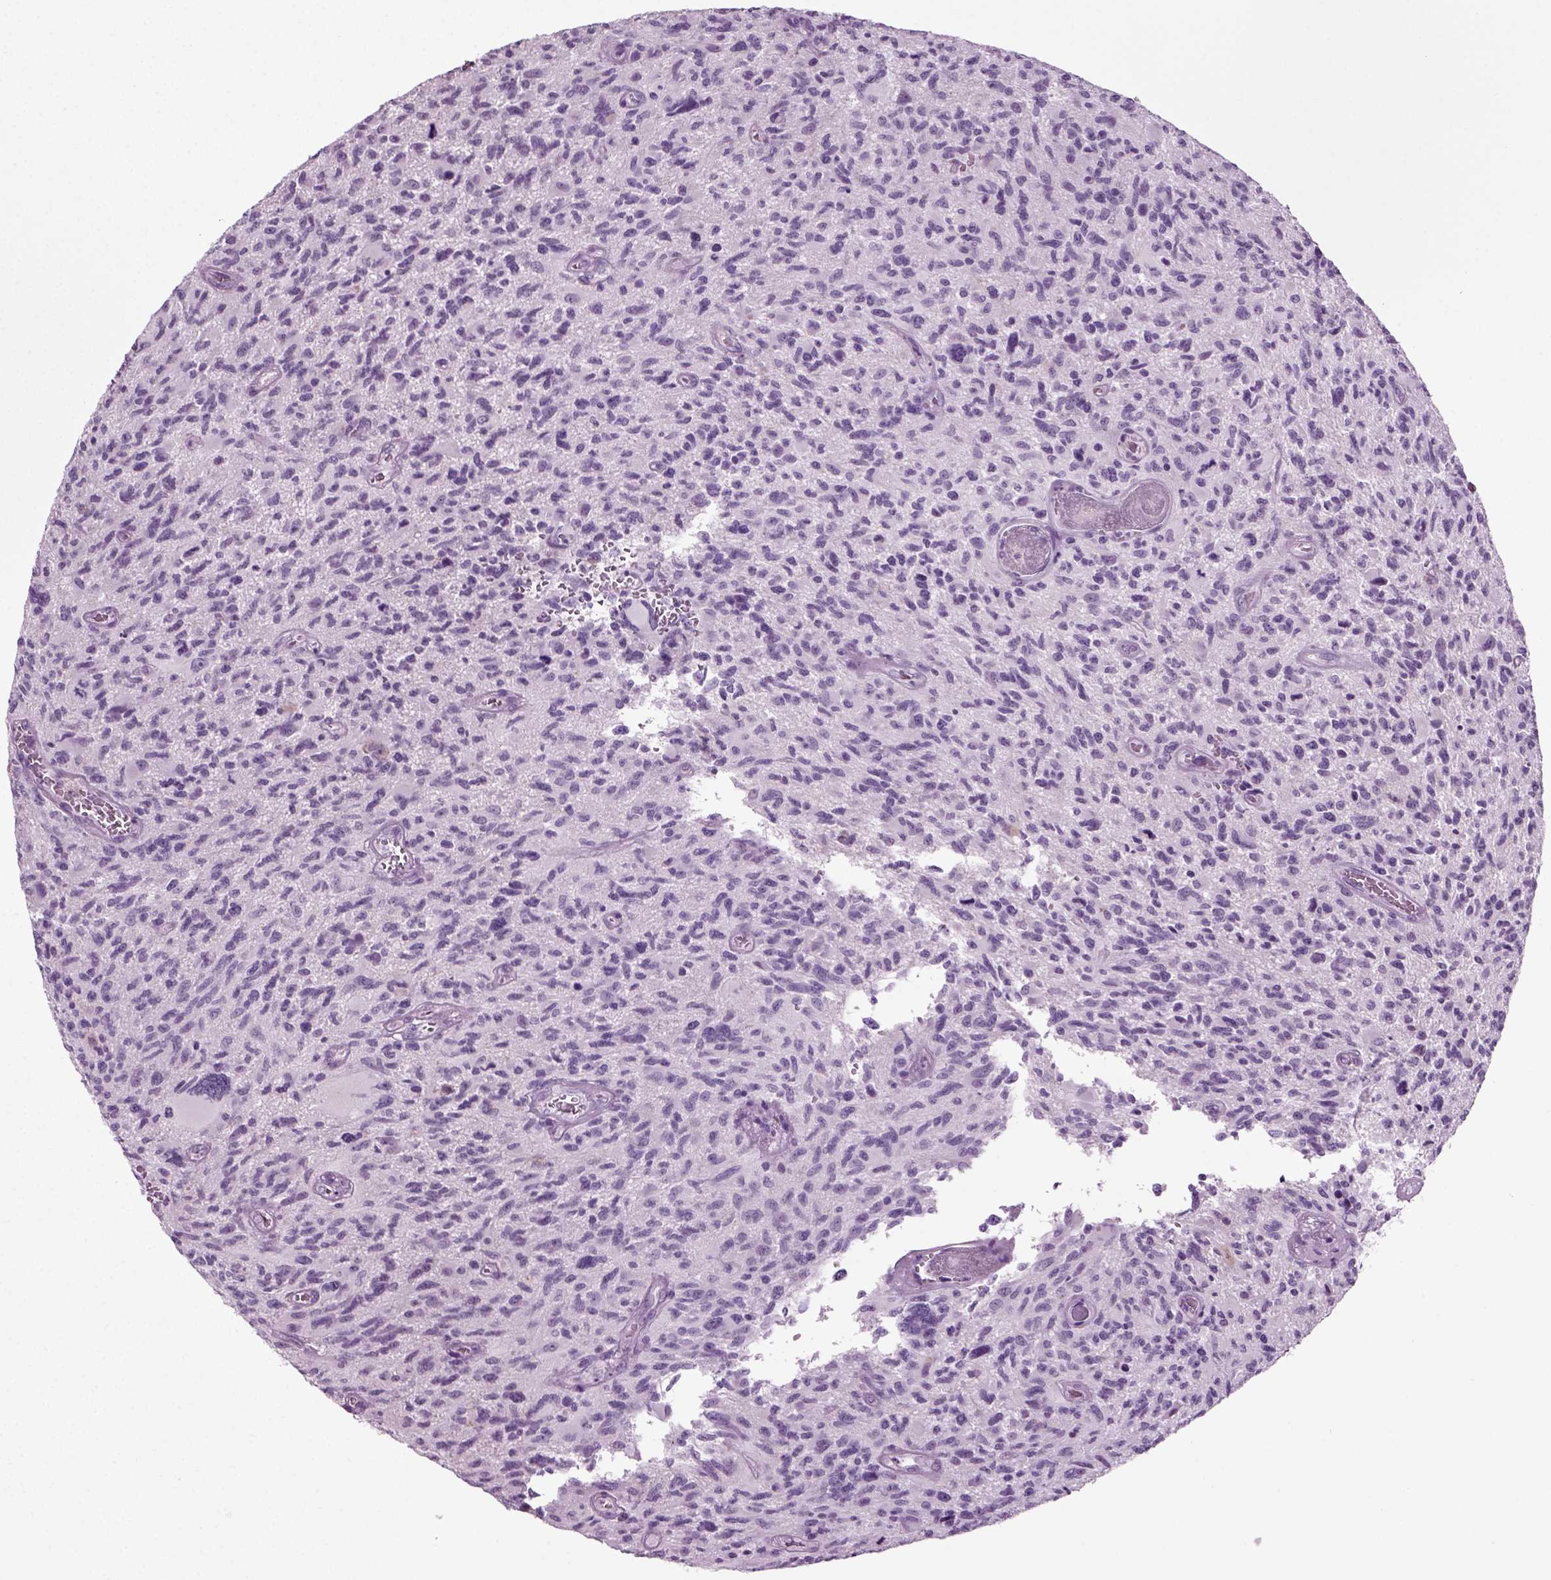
{"staining": {"intensity": "negative", "quantity": "none", "location": "none"}, "tissue": "glioma", "cell_type": "Tumor cells", "image_type": "cancer", "snomed": [{"axis": "morphology", "description": "Glioma, malignant, NOS"}, {"axis": "morphology", "description": "Glioma, malignant, High grade"}, {"axis": "topography", "description": "Brain"}], "caption": "High magnification brightfield microscopy of glioma stained with DAB (brown) and counterstained with hematoxylin (blue): tumor cells show no significant positivity.", "gene": "ZC2HC1C", "patient": {"sex": "female", "age": 71}}